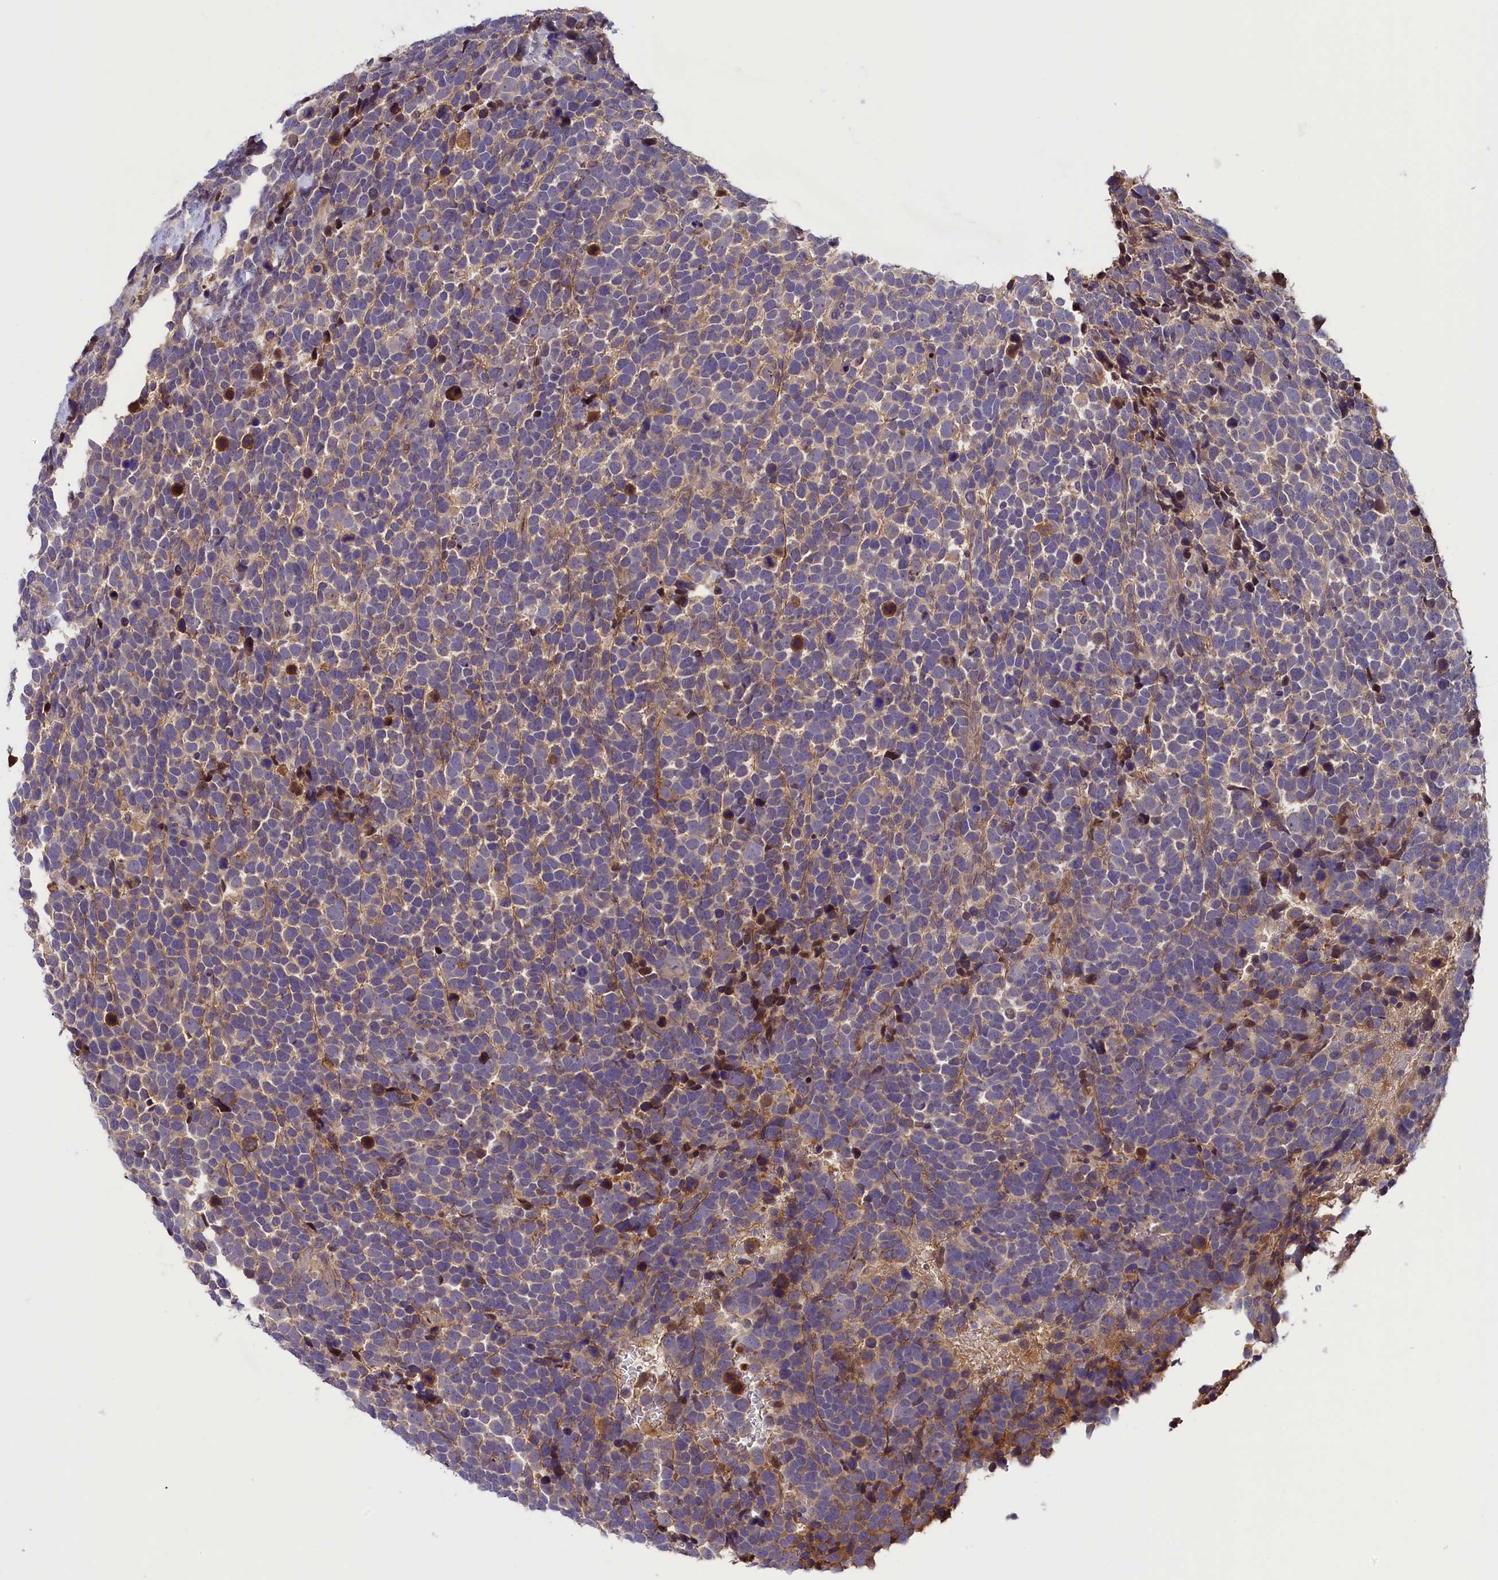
{"staining": {"intensity": "weak", "quantity": "25%-75%", "location": "cytoplasmic/membranous"}, "tissue": "urothelial cancer", "cell_type": "Tumor cells", "image_type": "cancer", "snomed": [{"axis": "morphology", "description": "Urothelial carcinoma, High grade"}, {"axis": "topography", "description": "Urinary bladder"}], "caption": "Weak cytoplasmic/membranous protein expression is identified in approximately 25%-75% of tumor cells in urothelial carcinoma (high-grade). (Brightfield microscopy of DAB IHC at high magnification).", "gene": "STYX", "patient": {"sex": "female", "age": 82}}